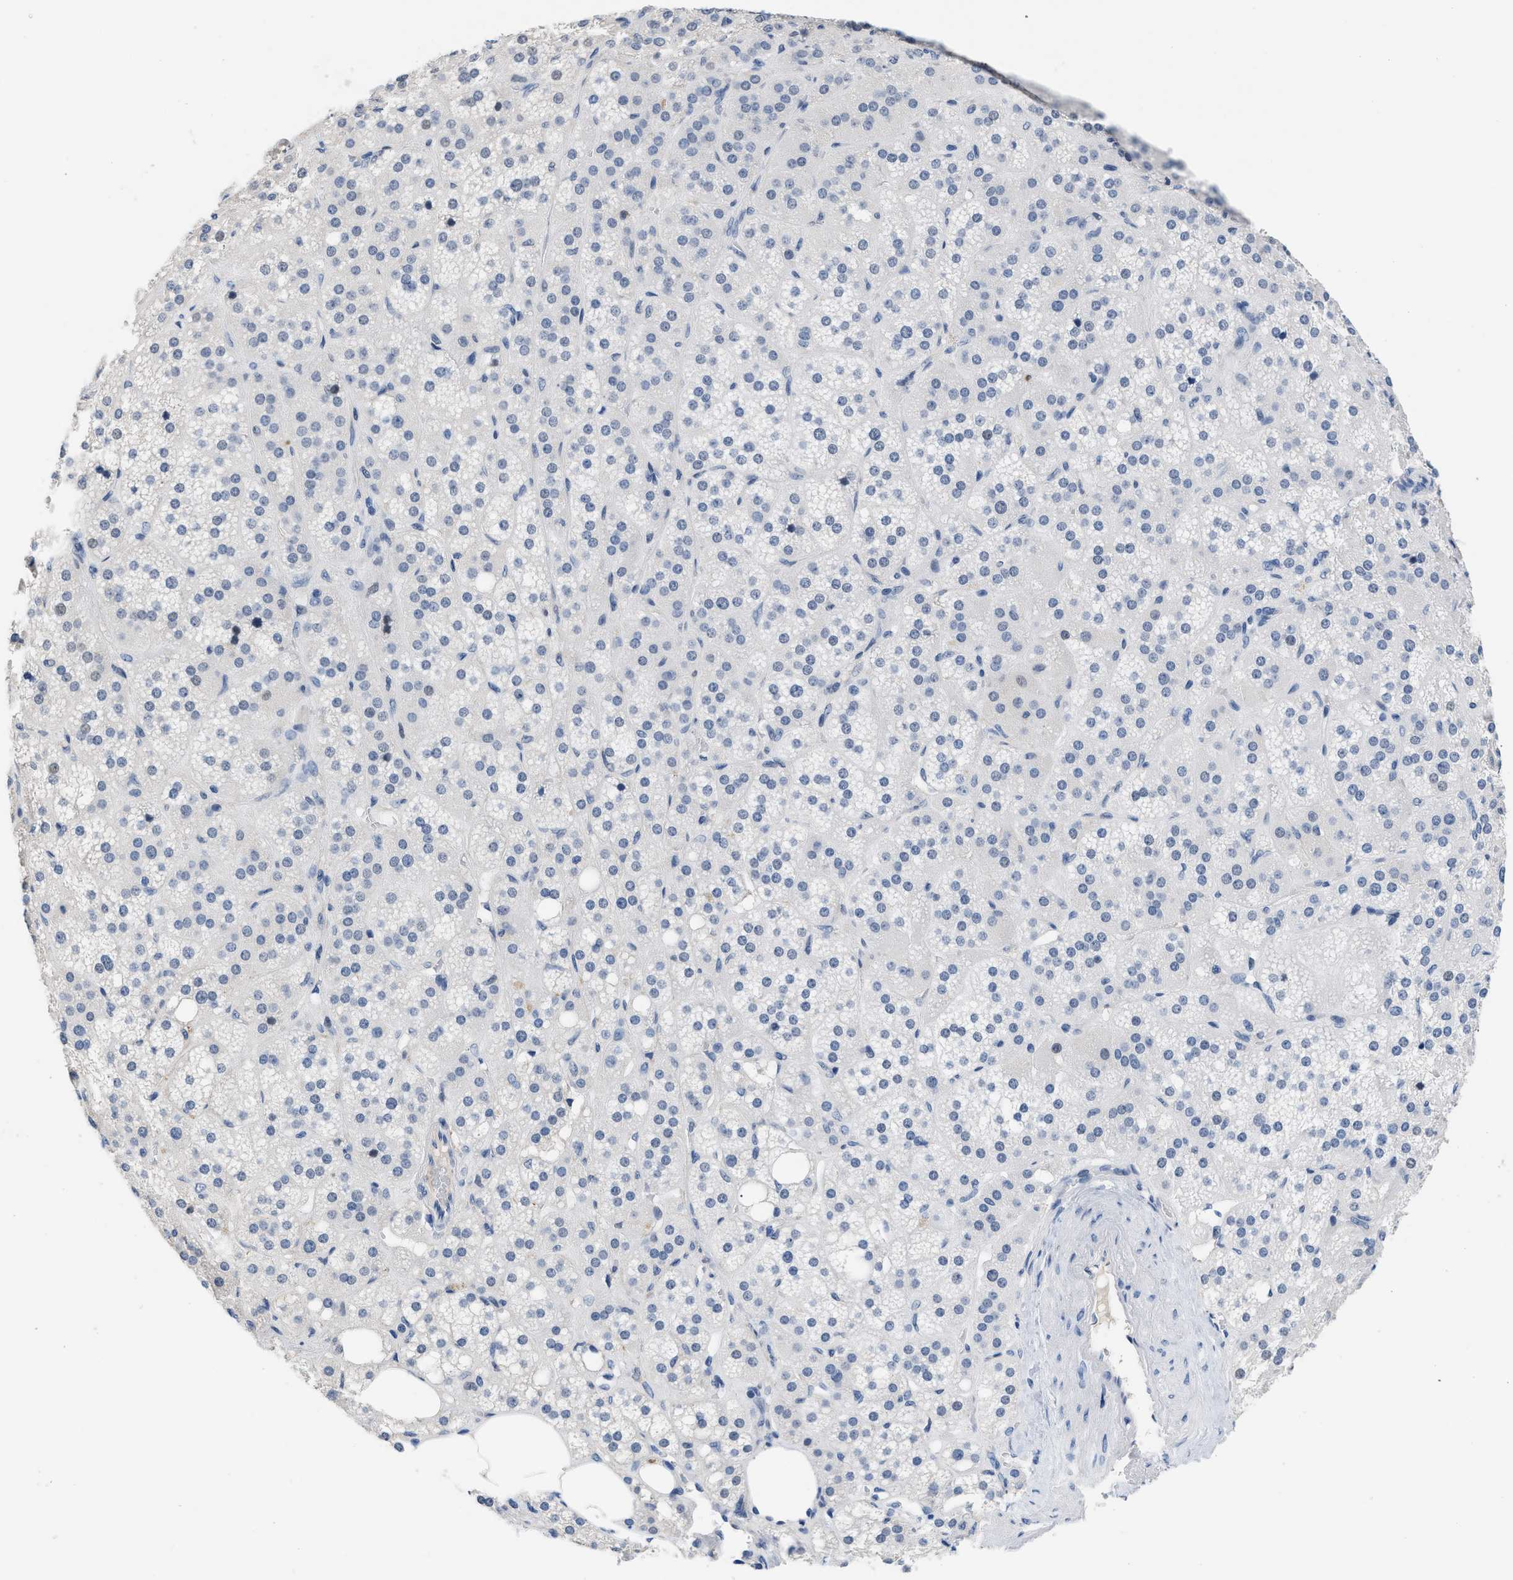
{"staining": {"intensity": "negative", "quantity": "none", "location": "none"}, "tissue": "adrenal gland", "cell_type": "Glandular cells", "image_type": "normal", "snomed": [{"axis": "morphology", "description": "Normal tissue, NOS"}, {"axis": "topography", "description": "Adrenal gland"}], "caption": "The micrograph displays no significant positivity in glandular cells of adrenal gland. (DAB (3,3'-diaminobenzidine) immunohistochemistry with hematoxylin counter stain).", "gene": "BOLL", "patient": {"sex": "female", "age": 59}}